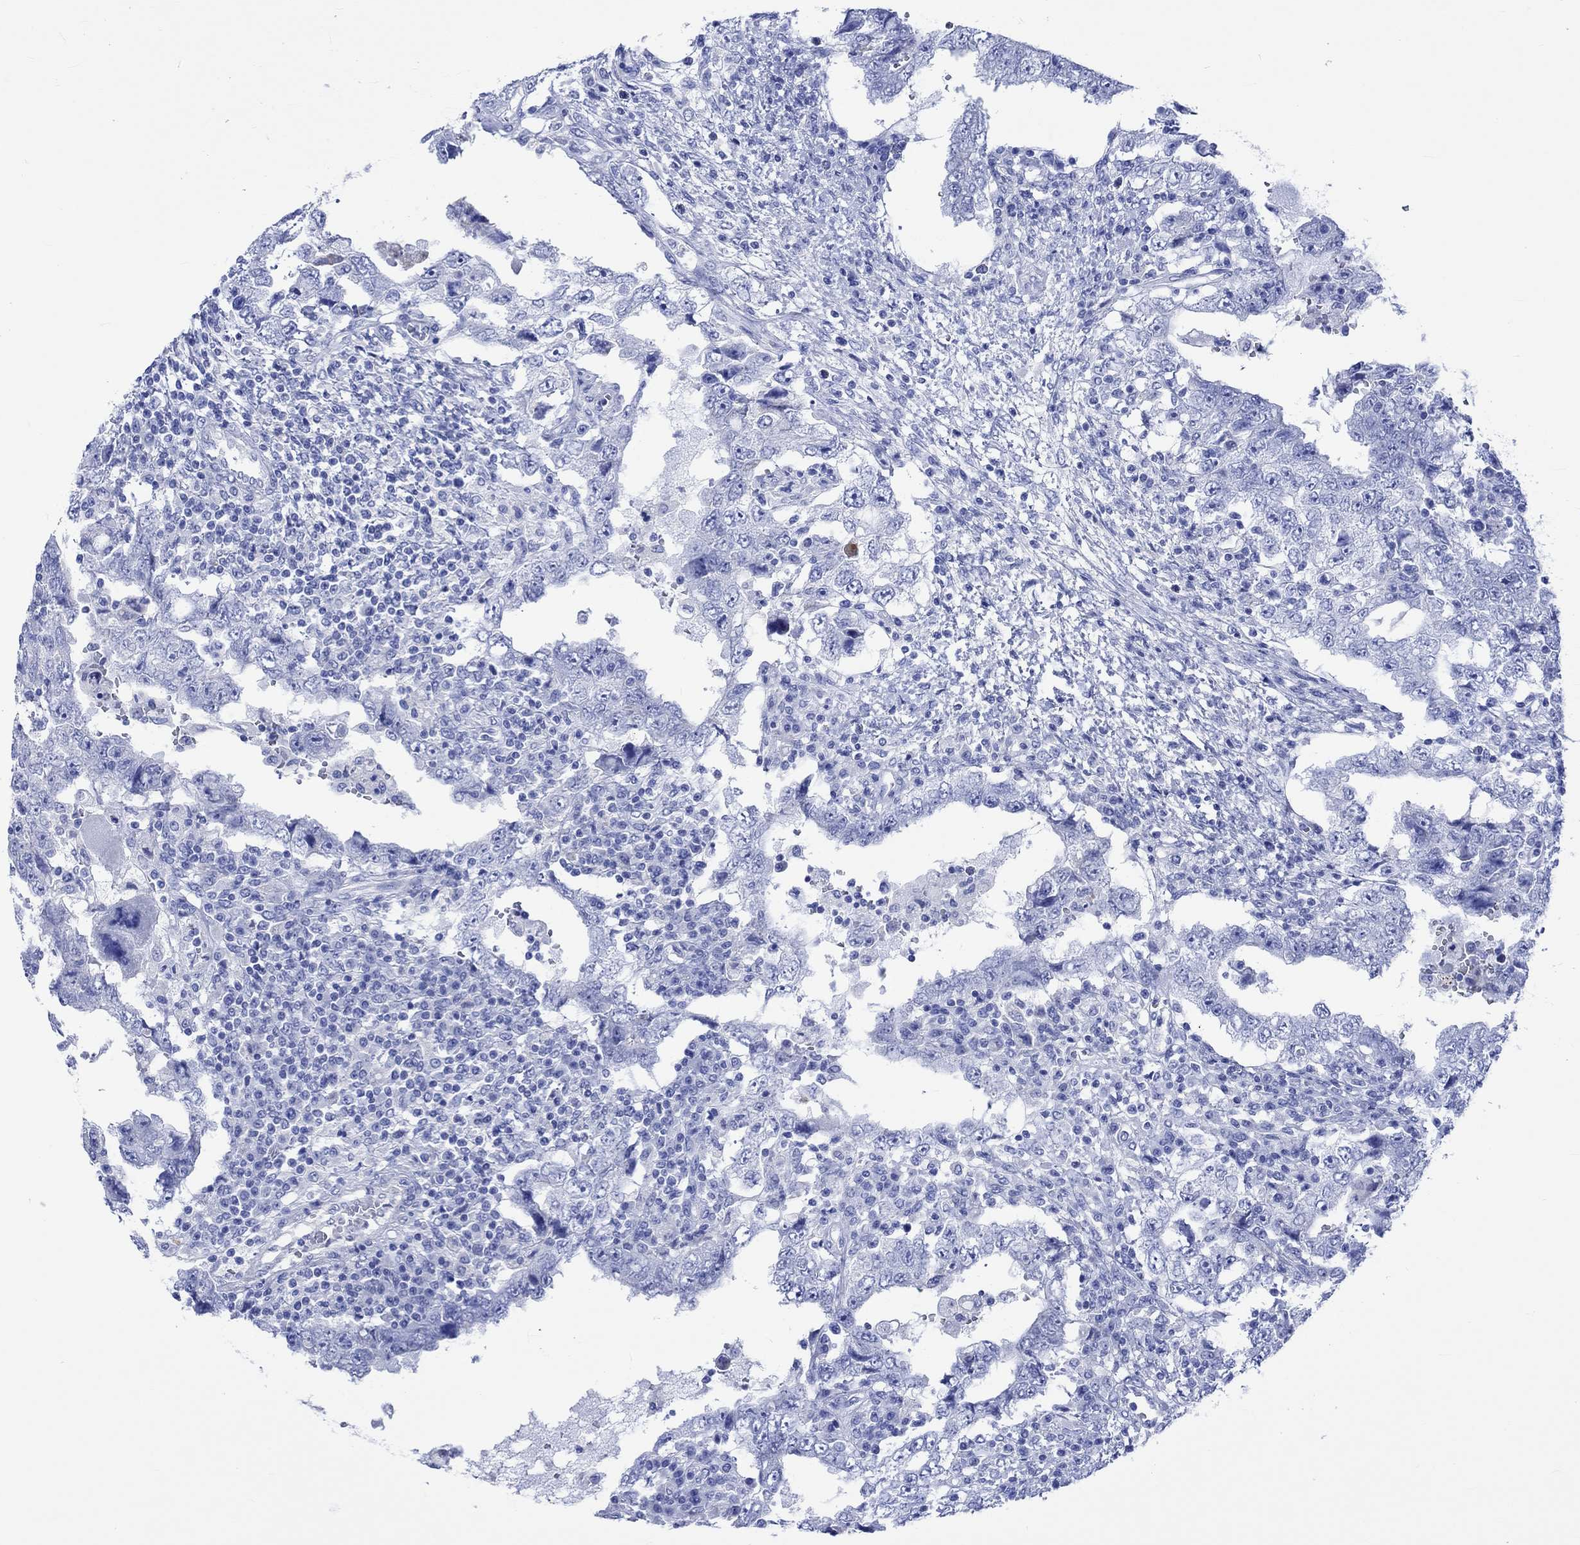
{"staining": {"intensity": "negative", "quantity": "none", "location": "none"}, "tissue": "testis cancer", "cell_type": "Tumor cells", "image_type": "cancer", "snomed": [{"axis": "morphology", "description": "Carcinoma, Embryonal, NOS"}, {"axis": "topography", "description": "Testis"}], "caption": "Testis cancer (embryonal carcinoma) was stained to show a protein in brown. There is no significant expression in tumor cells.", "gene": "KLHL33", "patient": {"sex": "male", "age": 26}}